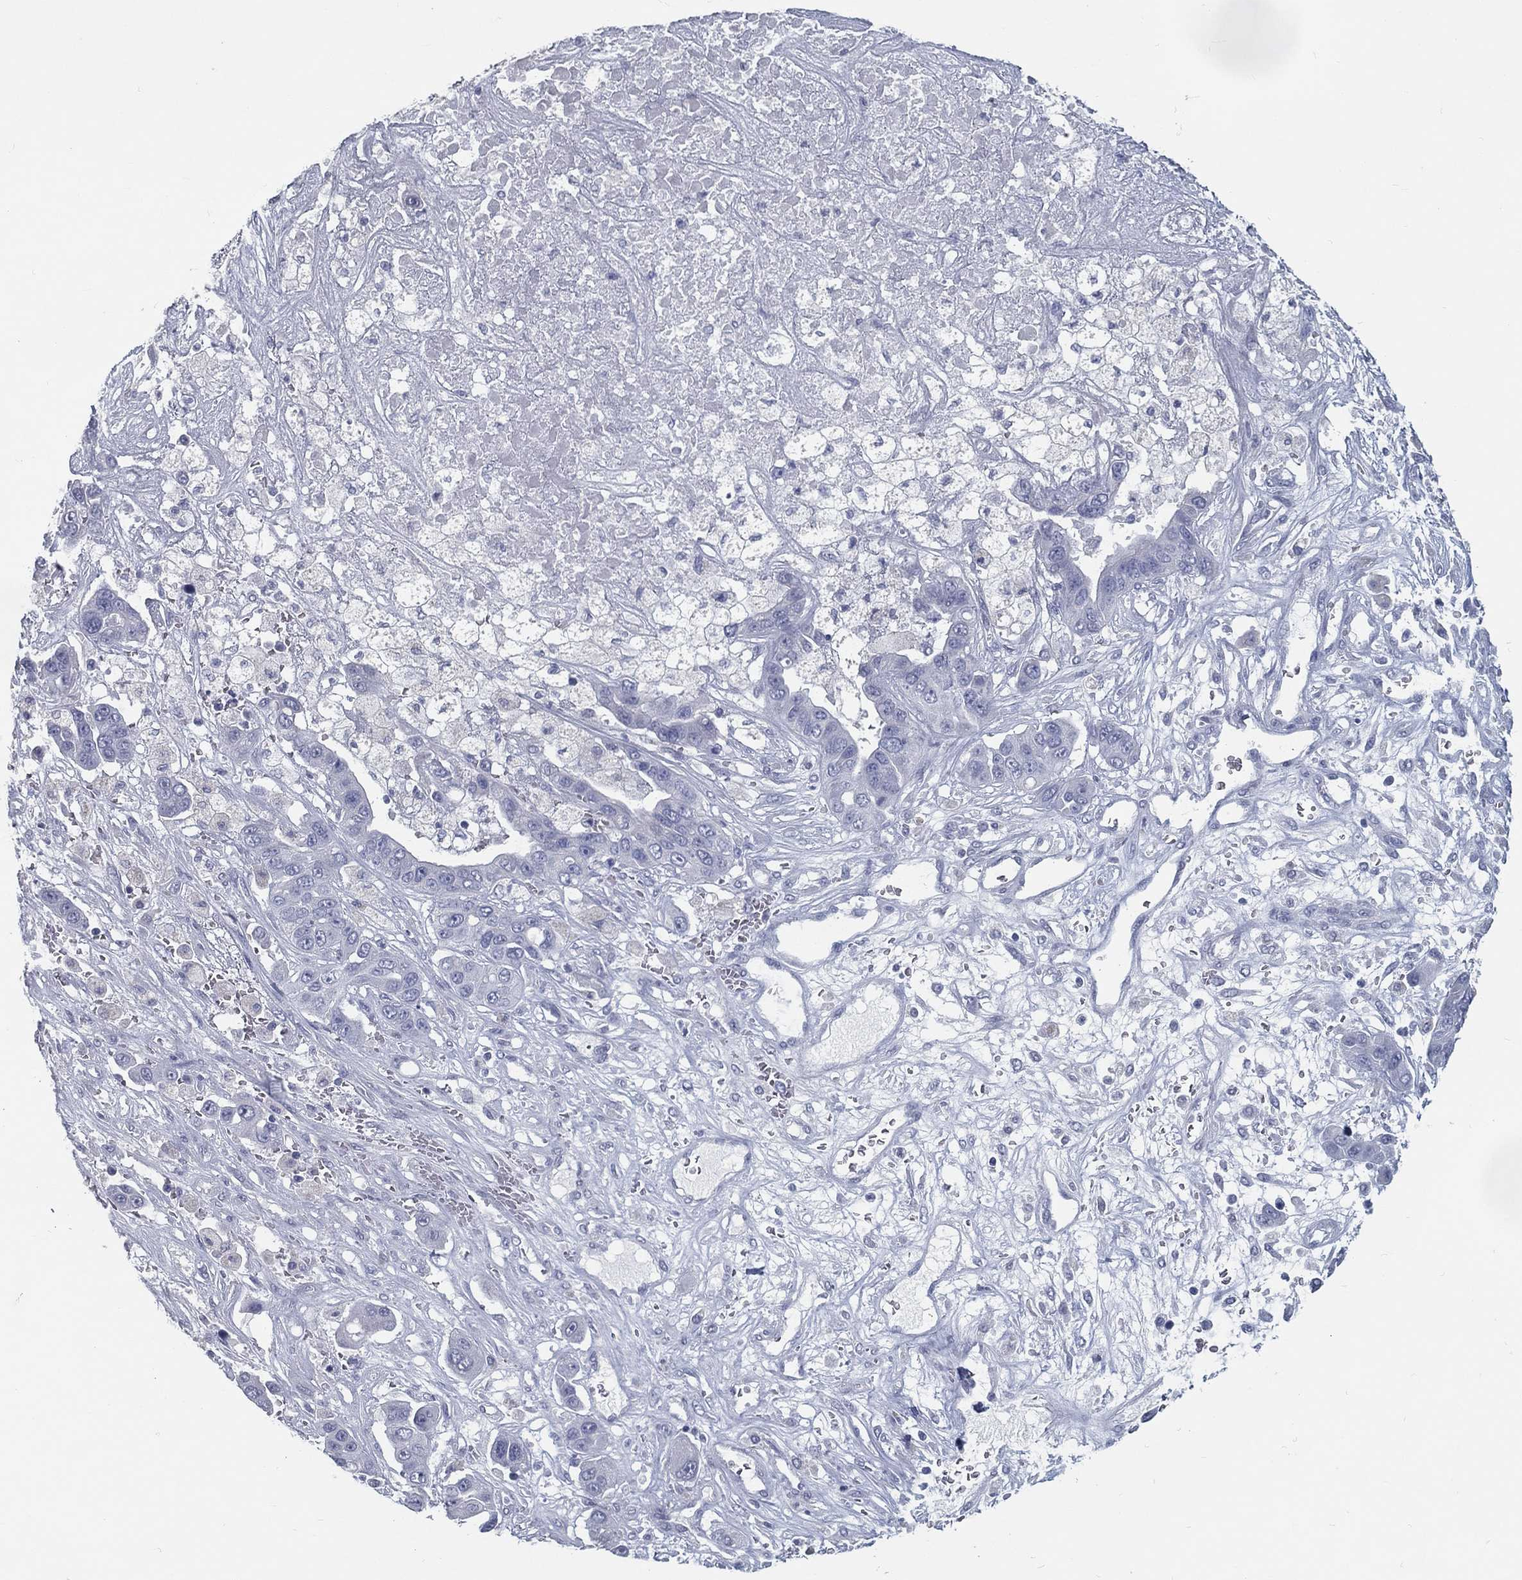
{"staining": {"intensity": "negative", "quantity": "none", "location": "none"}, "tissue": "liver cancer", "cell_type": "Tumor cells", "image_type": "cancer", "snomed": [{"axis": "morphology", "description": "Cholangiocarcinoma"}, {"axis": "topography", "description": "Liver"}], "caption": "There is no significant expression in tumor cells of liver cholangiocarcinoma.", "gene": "ACE2", "patient": {"sex": "female", "age": 52}}